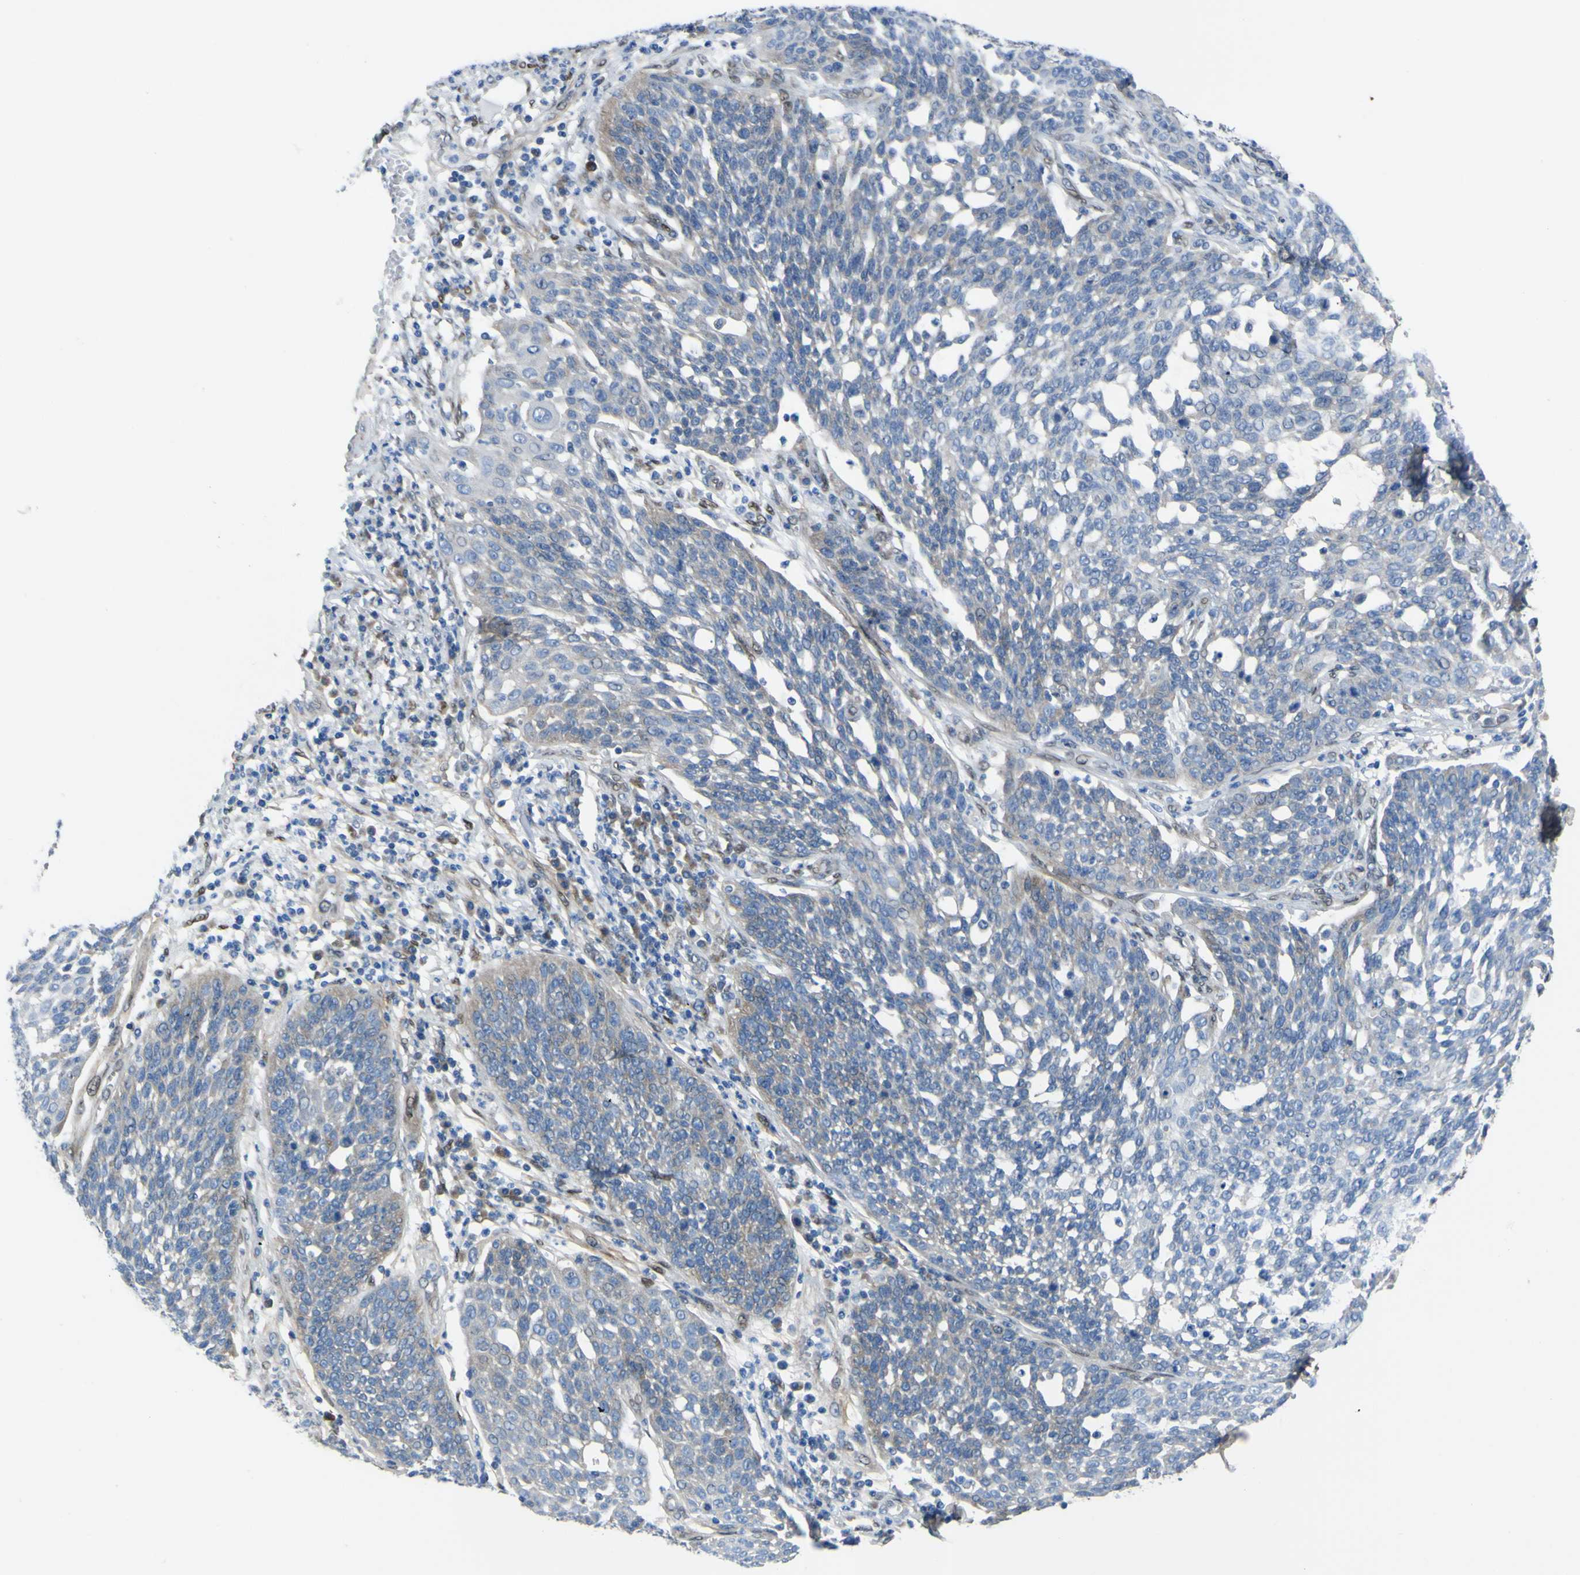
{"staining": {"intensity": "moderate", "quantity": "25%-75%", "location": "cytoplasmic/membranous"}, "tissue": "cervical cancer", "cell_type": "Tumor cells", "image_type": "cancer", "snomed": [{"axis": "morphology", "description": "Squamous cell carcinoma, NOS"}, {"axis": "topography", "description": "Cervix"}], "caption": "Cervical cancer (squamous cell carcinoma) tissue exhibits moderate cytoplasmic/membranous expression in about 25%-75% of tumor cells", "gene": "LRRN1", "patient": {"sex": "female", "age": 34}}